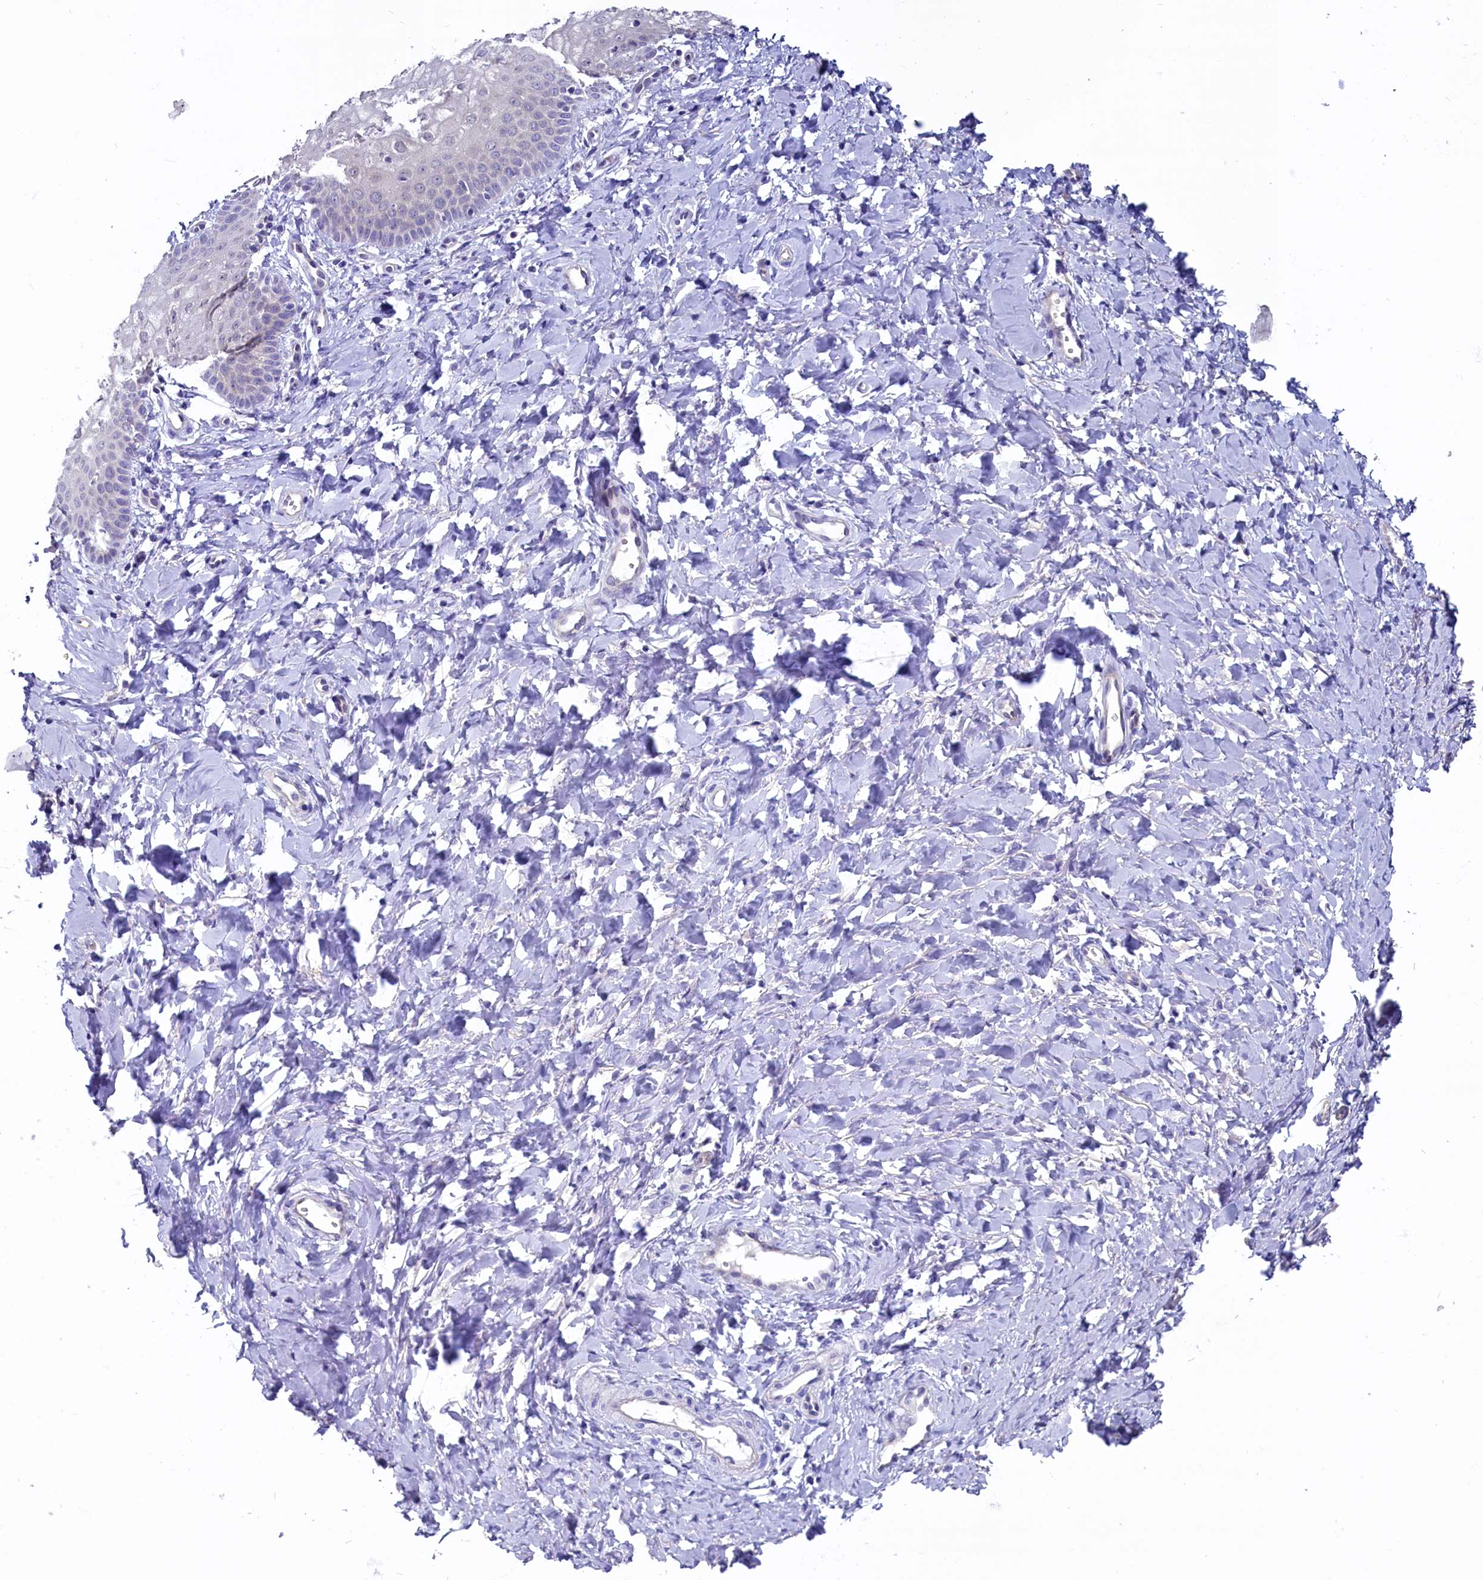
{"staining": {"intensity": "negative", "quantity": "none", "location": "none"}, "tissue": "vagina", "cell_type": "Squamous epithelial cells", "image_type": "normal", "snomed": [{"axis": "morphology", "description": "Normal tissue, NOS"}, {"axis": "topography", "description": "Vagina"}], "caption": "Immunohistochemical staining of benign vagina displays no significant positivity in squamous epithelial cells. The staining was performed using DAB (3,3'-diaminobenzidine) to visualize the protein expression in brown, while the nuclei were stained in blue with hematoxylin (Magnification: 20x).", "gene": "CIAPIN1", "patient": {"sex": "female", "age": 68}}